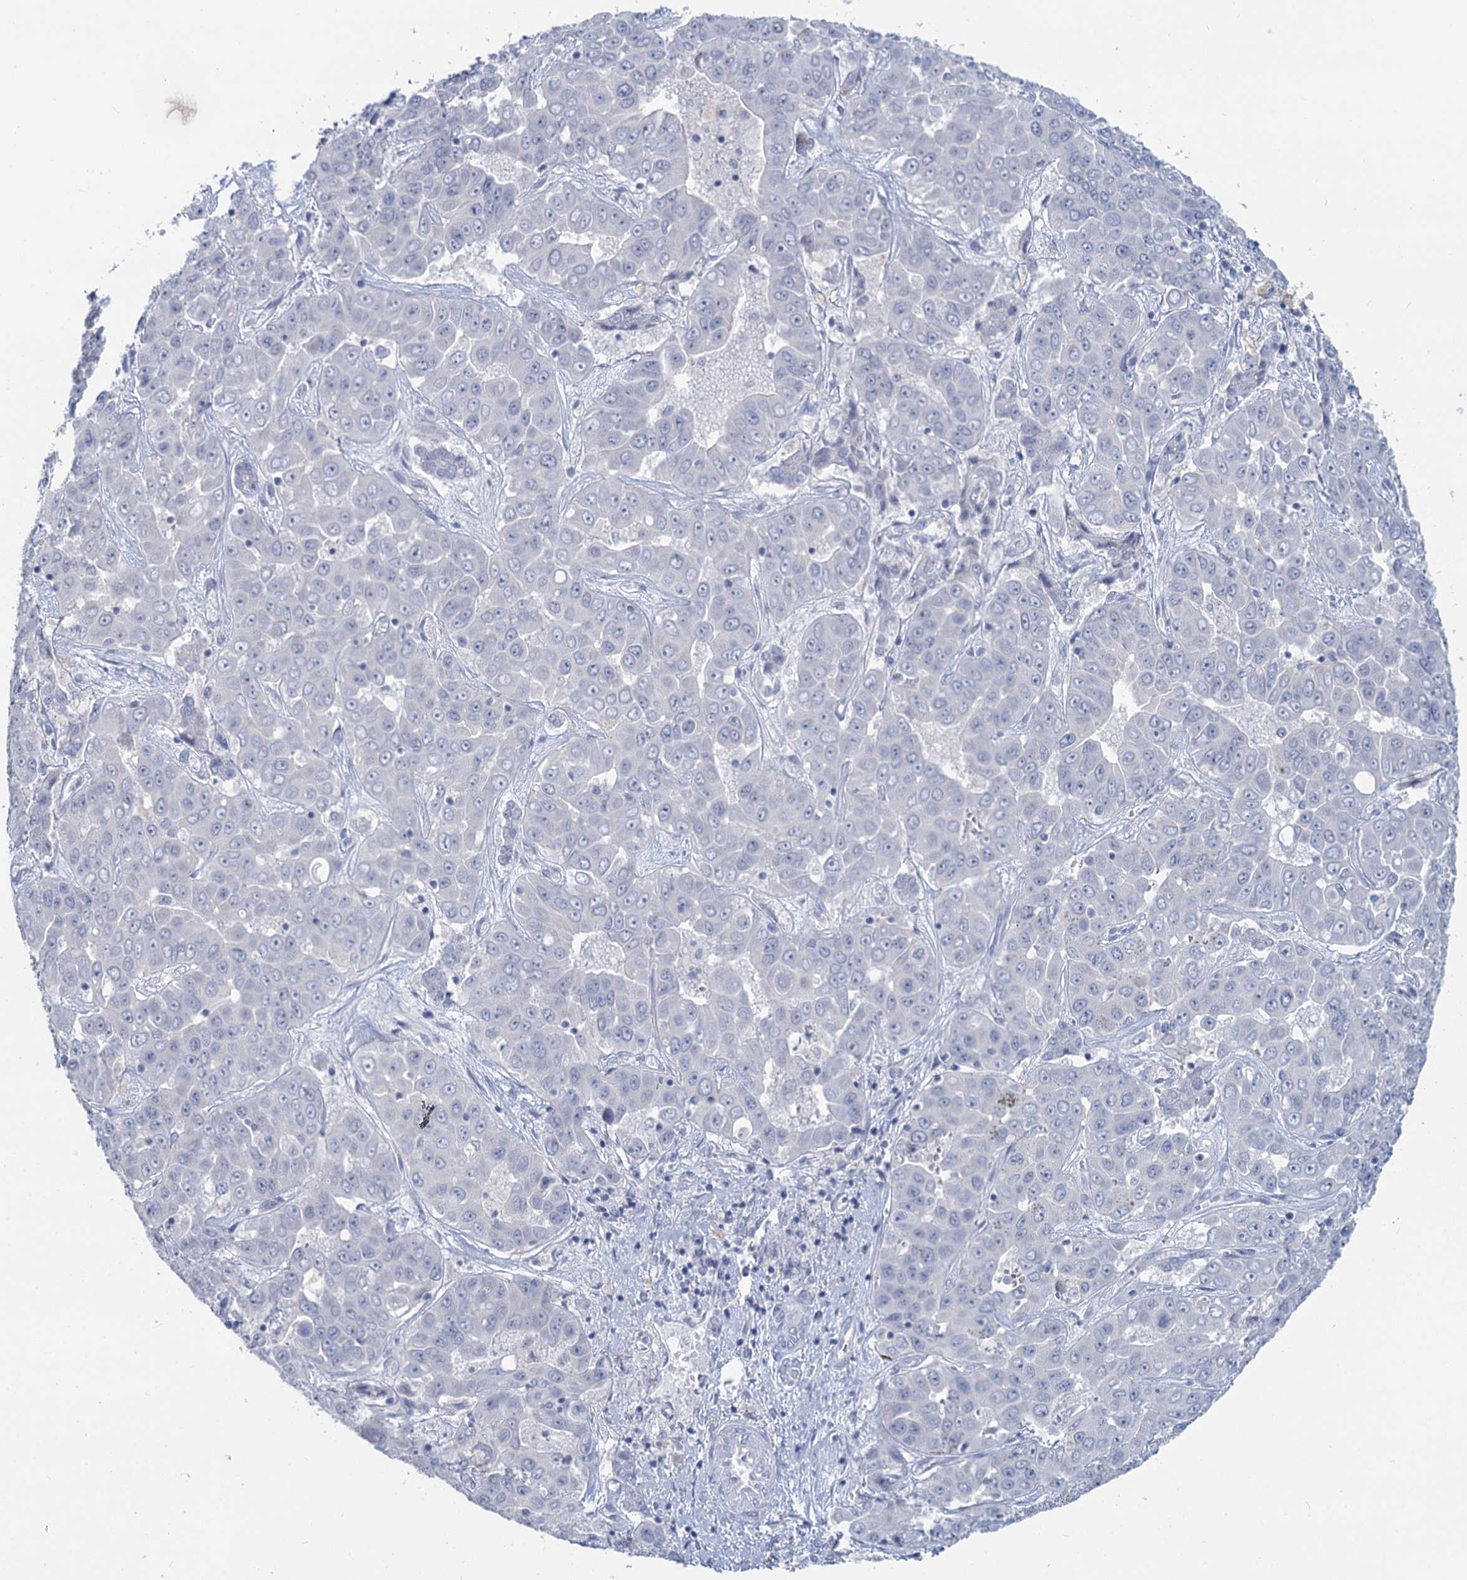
{"staining": {"intensity": "negative", "quantity": "none", "location": "none"}, "tissue": "liver cancer", "cell_type": "Tumor cells", "image_type": "cancer", "snomed": [{"axis": "morphology", "description": "Cholangiocarcinoma"}, {"axis": "topography", "description": "Liver"}], "caption": "This is an immunohistochemistry image of liver cancer (cholangiocarcinoma). There is no staining in tumor cells.", "gene": "CHGA", "patient": {"sex": "female", "age": 52}}